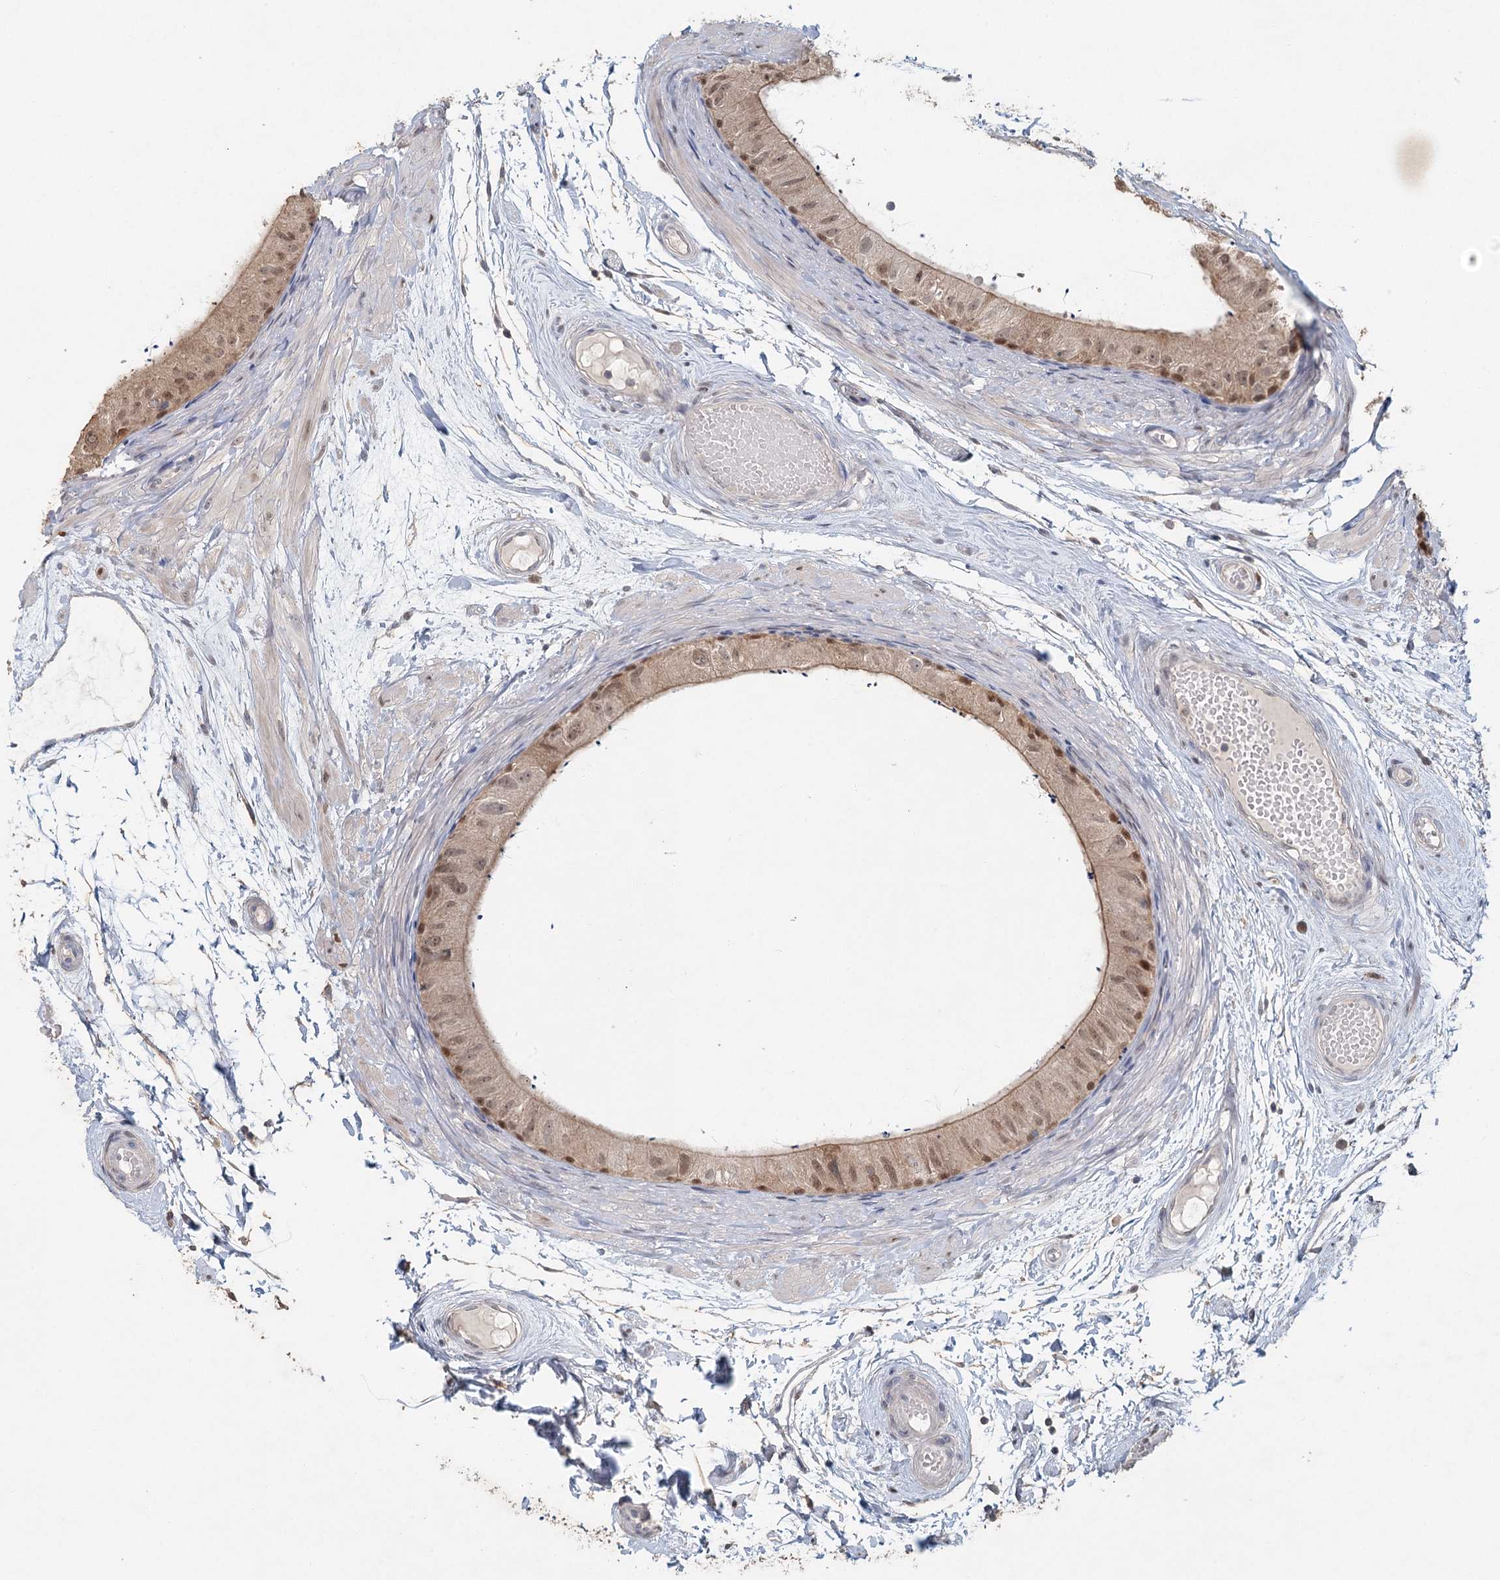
{"staining": {"intensity": "moderate", "quantity": ">75%", "location": "cytoplasmic/membranous,nuclear"}, "tissue": "epididymis", "cell_type": "Glandular cells", "image_type": "normal", "snomed": [{"axis": "morphology", "description": "Normal tissue, NOS"}, {"axis": "topography", "description": "Epididymis"}], "caption": "IHC image of benign human epididymis stained for a protein (brown), which demonstrates medium levels of moderate cytoplasmic/membranous,nuclear staining in approximately >75% of glandular cells.", "gene": "ADK", "patient": {"sex": "male", "age": 50}}